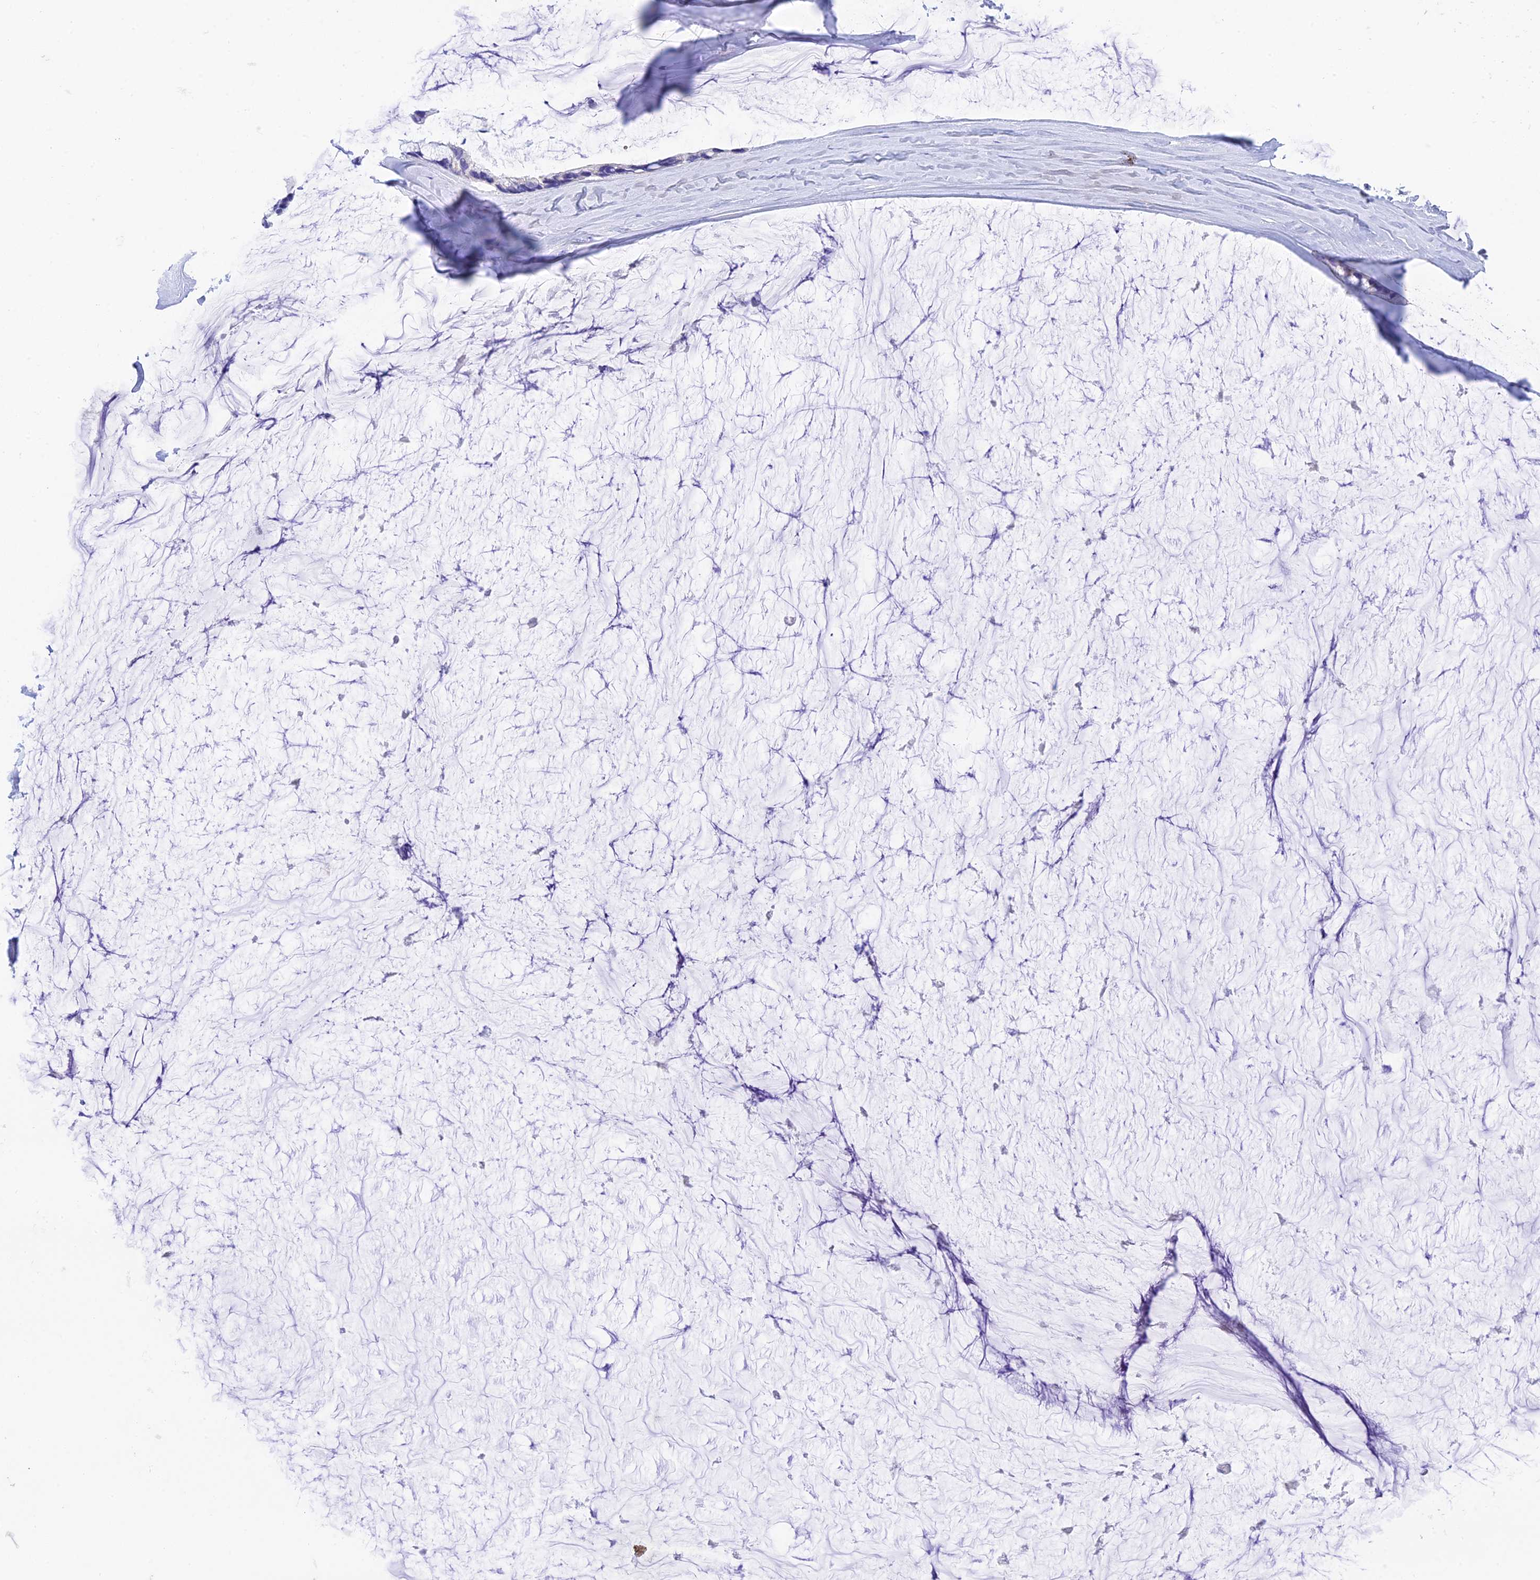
{"staining": {"intensity": "negative", "quantity": "none", "location": "none"}, "tissue": "ovarian cancer", "cell_type": "Tumor cells", "image_type": "cancer", "snomed": [{"axis": "morphology", "description": "Cystadenocarcinoma, mucinous, NOS"}, {"axis": "topography", "description": "Ovary"}], "caption": "High magnification brightfield microscopy of ovarian cancer stained with DAB (3,3'-diaminobenzidine) (brown) and counterstained with hematoxylin (blue): tumor cells show no significant staining.", "gene": "MS4A5", "patient": {"sex": "female", "age": 39}}